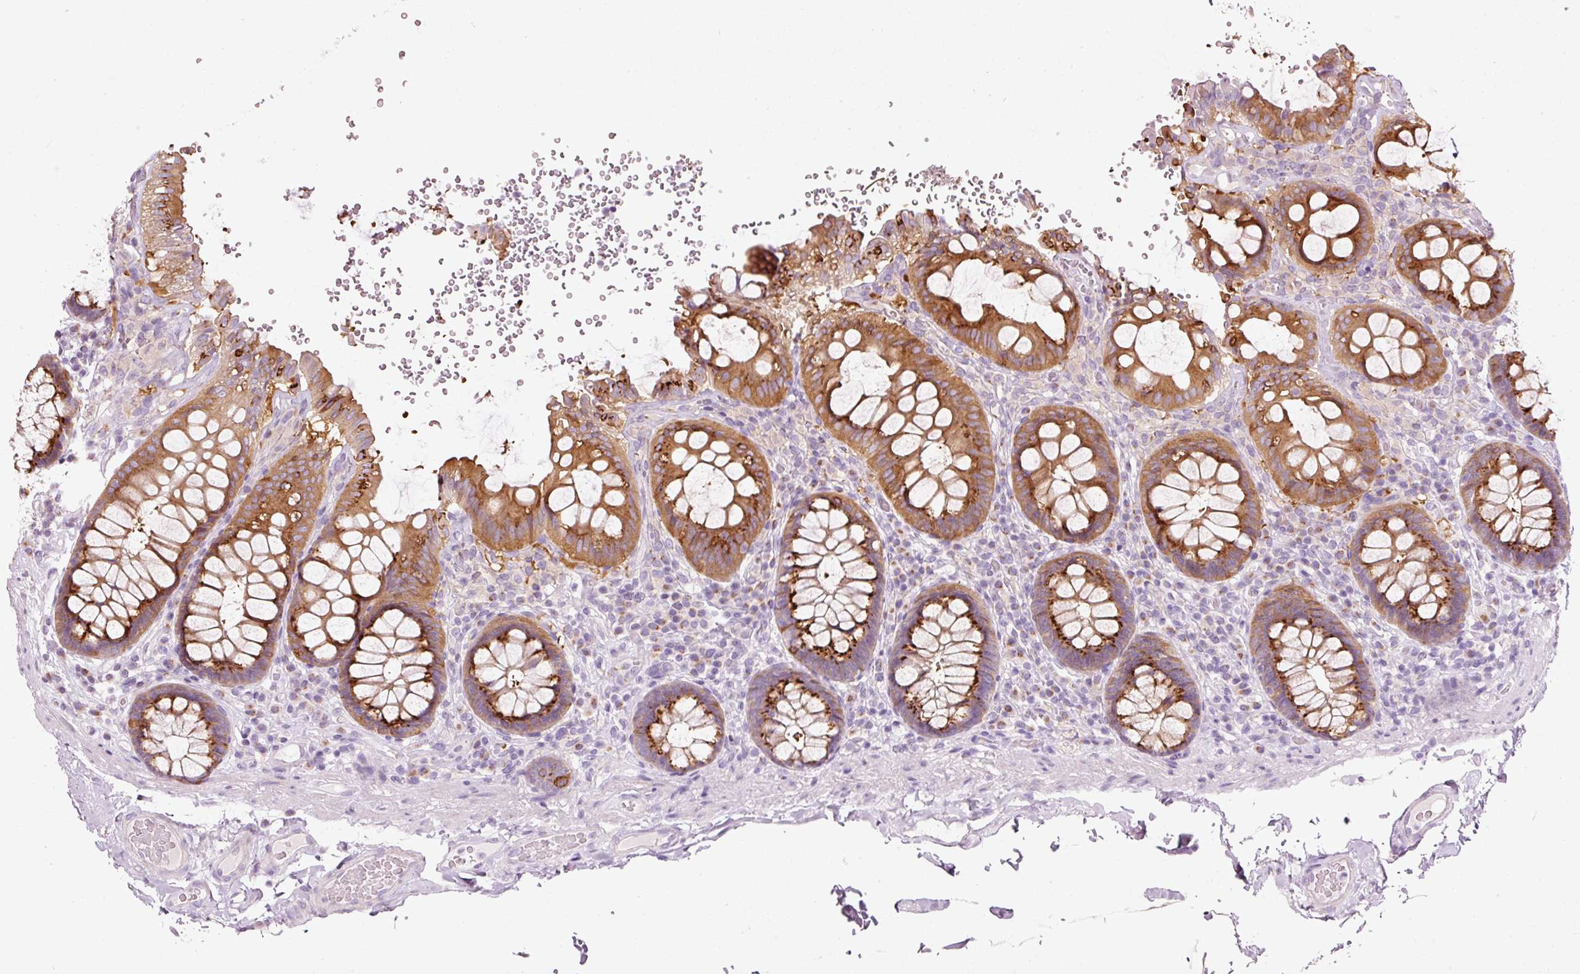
{"staining": {"intensity": "negative", "quantity": "none", "location": "none"}, "tissue": "colon", "cell_type": "Endothelial cells", "image_type": "normal", "snomed": [{"axis": "morphology", "description": "Normal tissue, NOS"}, {"axis": "topography", "description": "Colon"}], "caption": "IHC of unremarkable human colon displays no staining in endothelial cells.", "gene": "PDXDC1", "patient": {"sex": "male", "age": 84}}